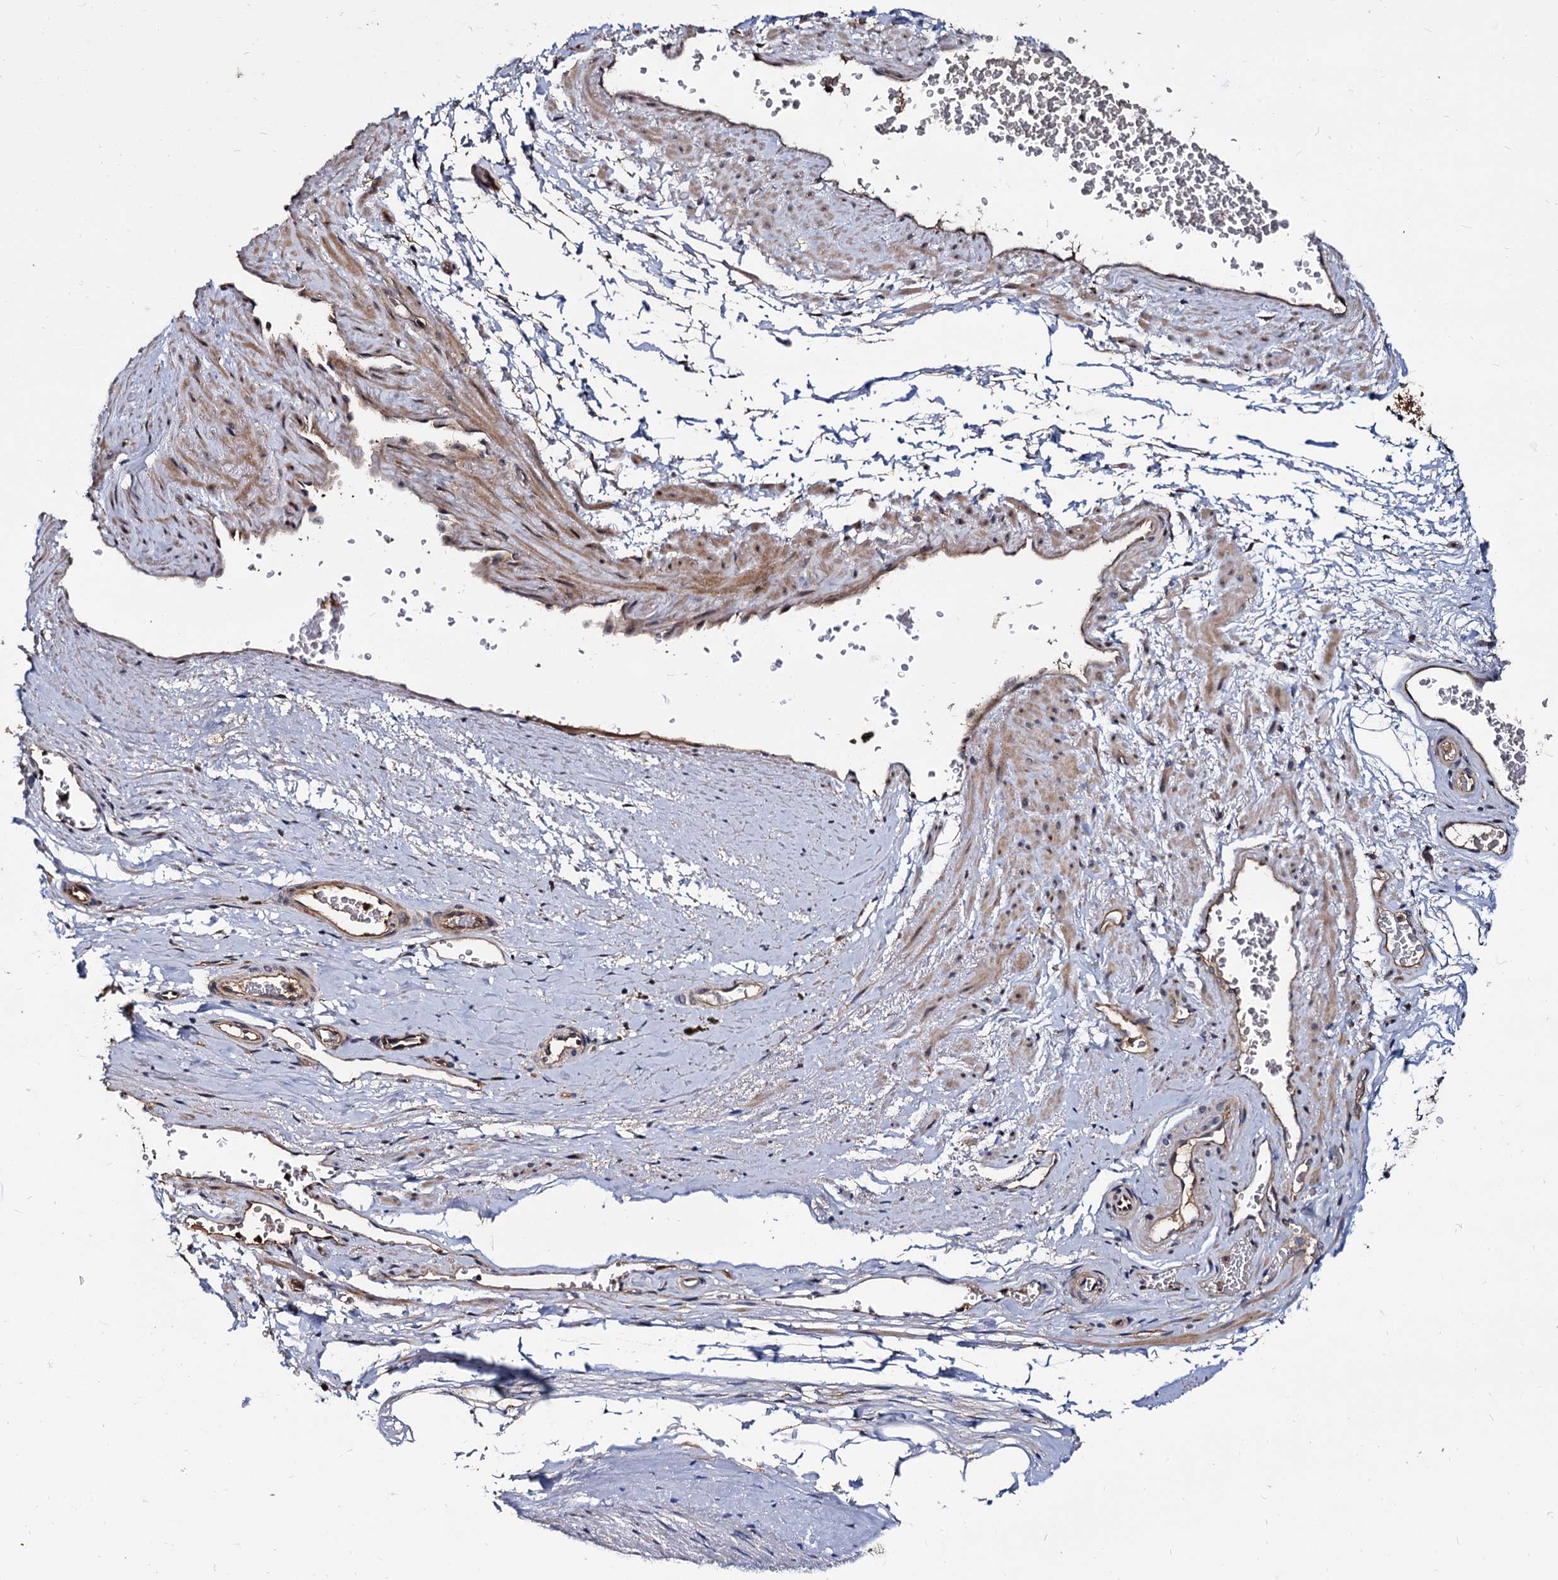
{"staining": {"intensity": "weak", "quantity": ">75%", "location": "cytoplasmic/membranous"}, "tissue": "soft tissue", "cell_type": "Fibroblasts", "image_type": "normal", "snomed": [{"axis": "morphology", "description": "Normal tissue, NOS"}, {"axis": "morphology", "description": "Adenocarcinoma, Low grade"}, {"axis": "topography", "description": "Prostate"}, {"axis": "topography", "description": "Peripheral nerve tissue"}], "caption": "Immunohistochemistry (DAB (3,3'-diaminobenzidine)) staining of unremarkable human soft tissue shows weak cytoplasmic/membranous protein expression in approximately >75% of fibroblasts. (brown staining indicates protein expression, while blue staining denotes nuclei).", "gene": "WWC3", "patient": {"sex": "male", "age": 63}}